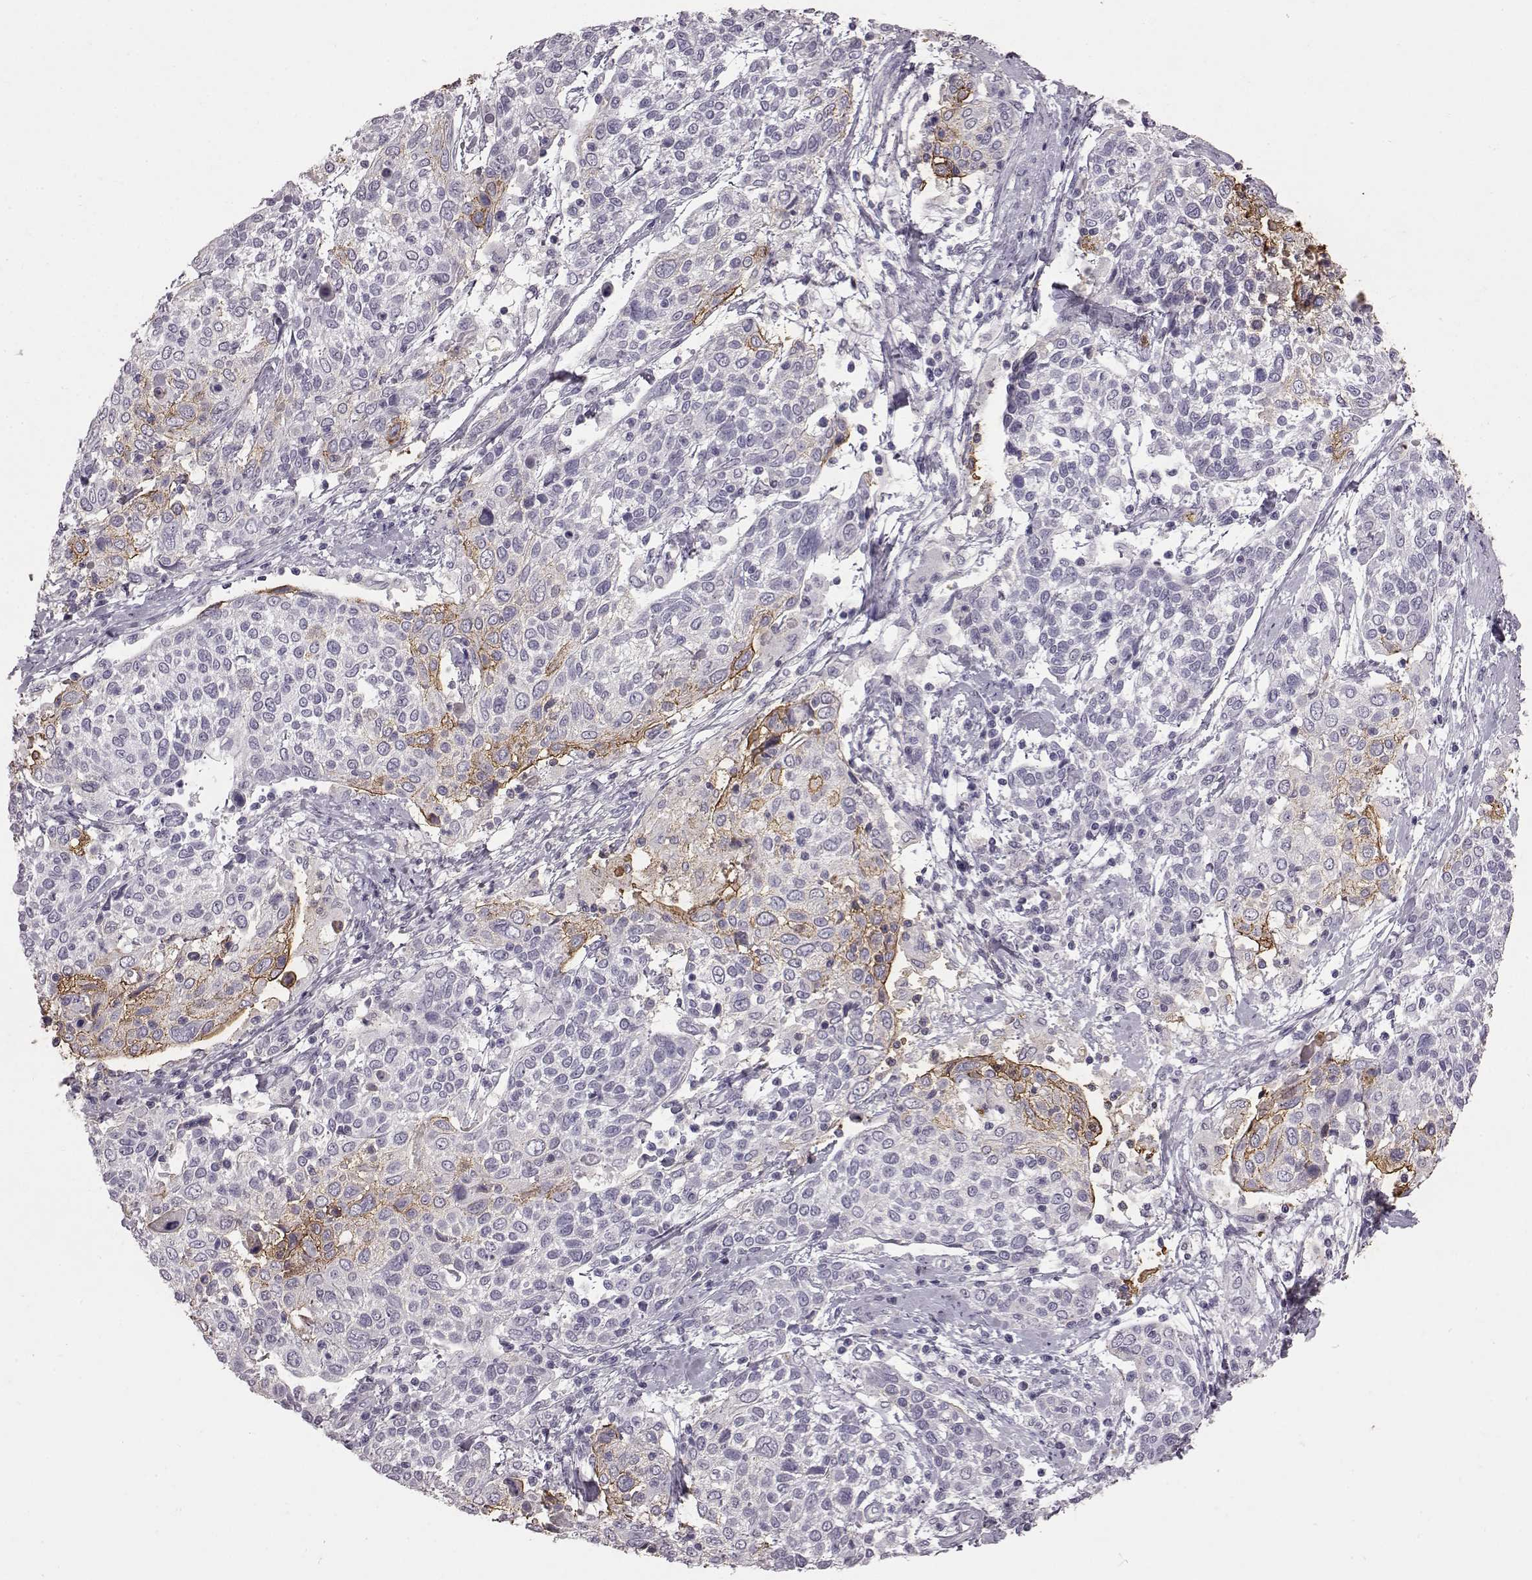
{"staining": {"intensity": "negative", "quantity": "none", "location": "none"}, "tissue": "cervical cancer", "cell_type": "Tumor cells", "image_type": "cancer", "snomed": [{"axis": "morphology", "description": "Squamous cell carcinoma, NOS"}, {"axis": "topography", "description": "Cervix"}], "caption": "Tumor cells show no significant protein expression in squamous cell carcinoma (cervical). (Stains: DAB immunohistochemistry with hematoxylin counter stain, Microscopy: brightfield microscopy at high magnification).", "gene": "FUT4", "patient": {"sex": "female", "age": 61}}